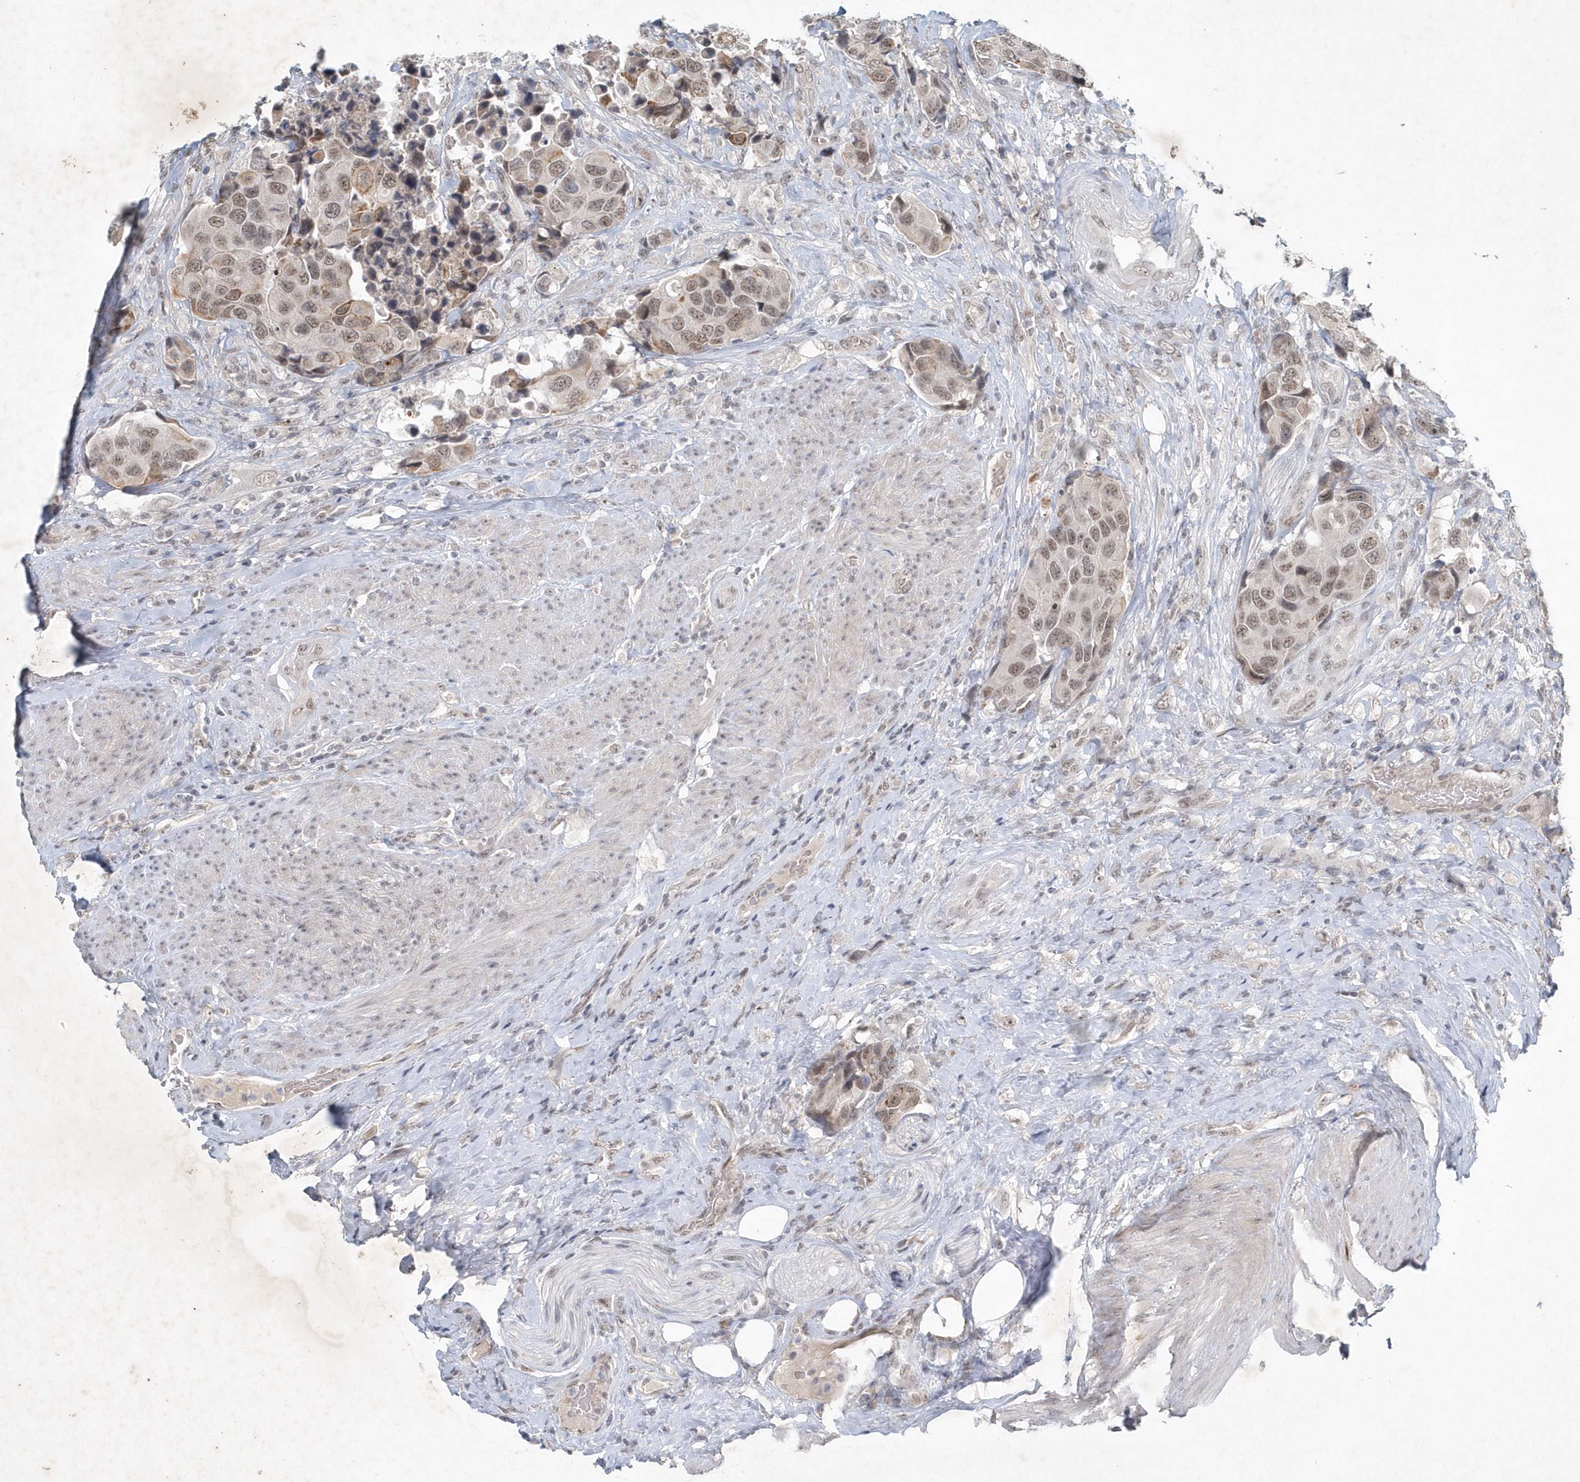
{"staining": {"intensity": "weak", "quantity": "25%-75%", "location": "nuclear"}, "tissue": "urothelial cancer", "cell_type": "Tumor cells", "image_type": "cancer", "snomed": [{"axis": "morphology", "description": "Urothelial carcinoma, High grade"}, {"axis": "topography", "description": "Urinary bladder"}], "caption": "This is an image of immunohistochemistry staining of urothelial cancer, which shows weak expression in the nuclear of tumor cells.", "gene": "ZBTB9", "patient": {"sex": "male", "age": 74}}